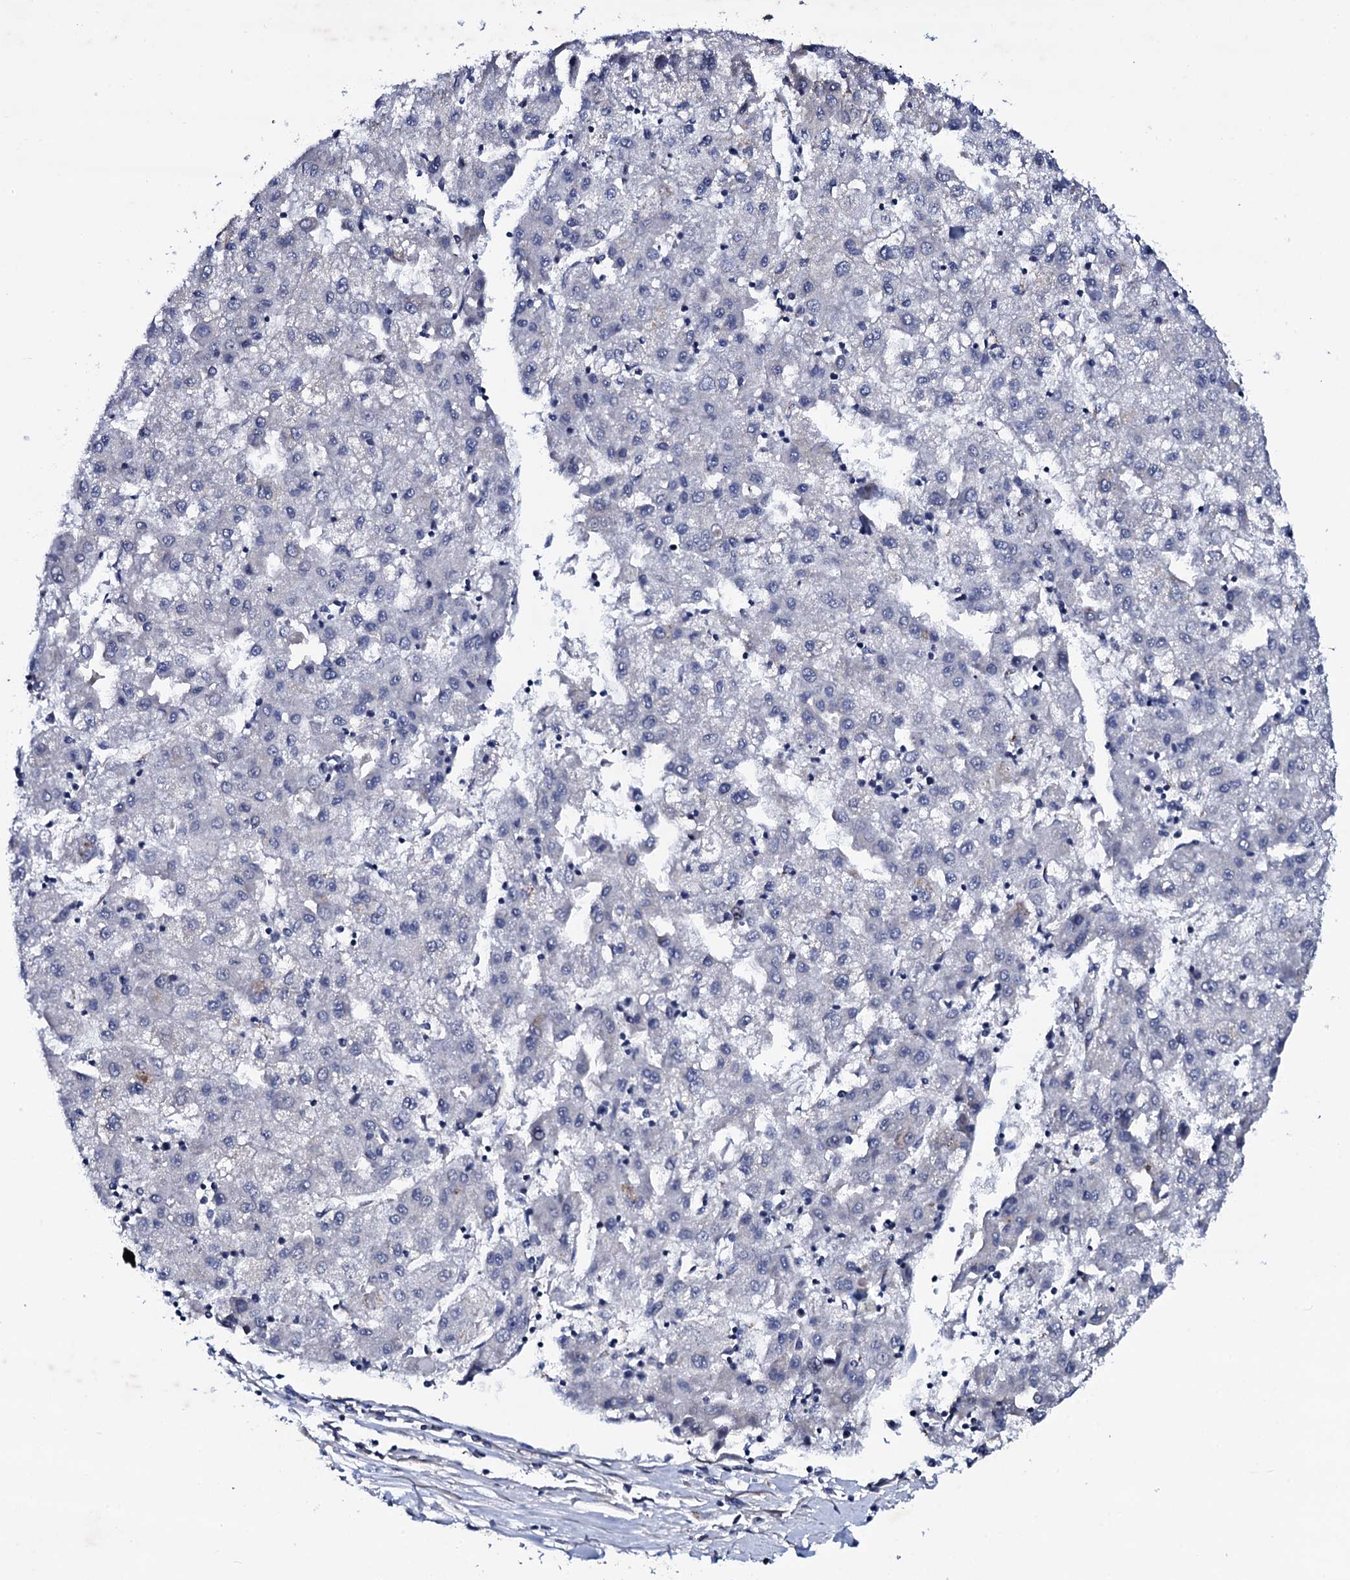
{"staining": {"intensity": "negative", "quantity": "none", "location": "none"}, "tissue": "liver cancer", "cell_type": "Tumor cells", "image_type": "cancer", "snomed": [{"axis": "morphology", "description": "Carcinoma, Hepatocellular, NOS"}, {"axis": "topography", "description": "Liver"}], "caption": "A high-resolution histopathology image shows immunohistochemistry staining of liver cancer, which demonstrates no significant positivity in tumor cells.", "gene": "PLET1", "patient": {"sex": "male", "age": 72}}